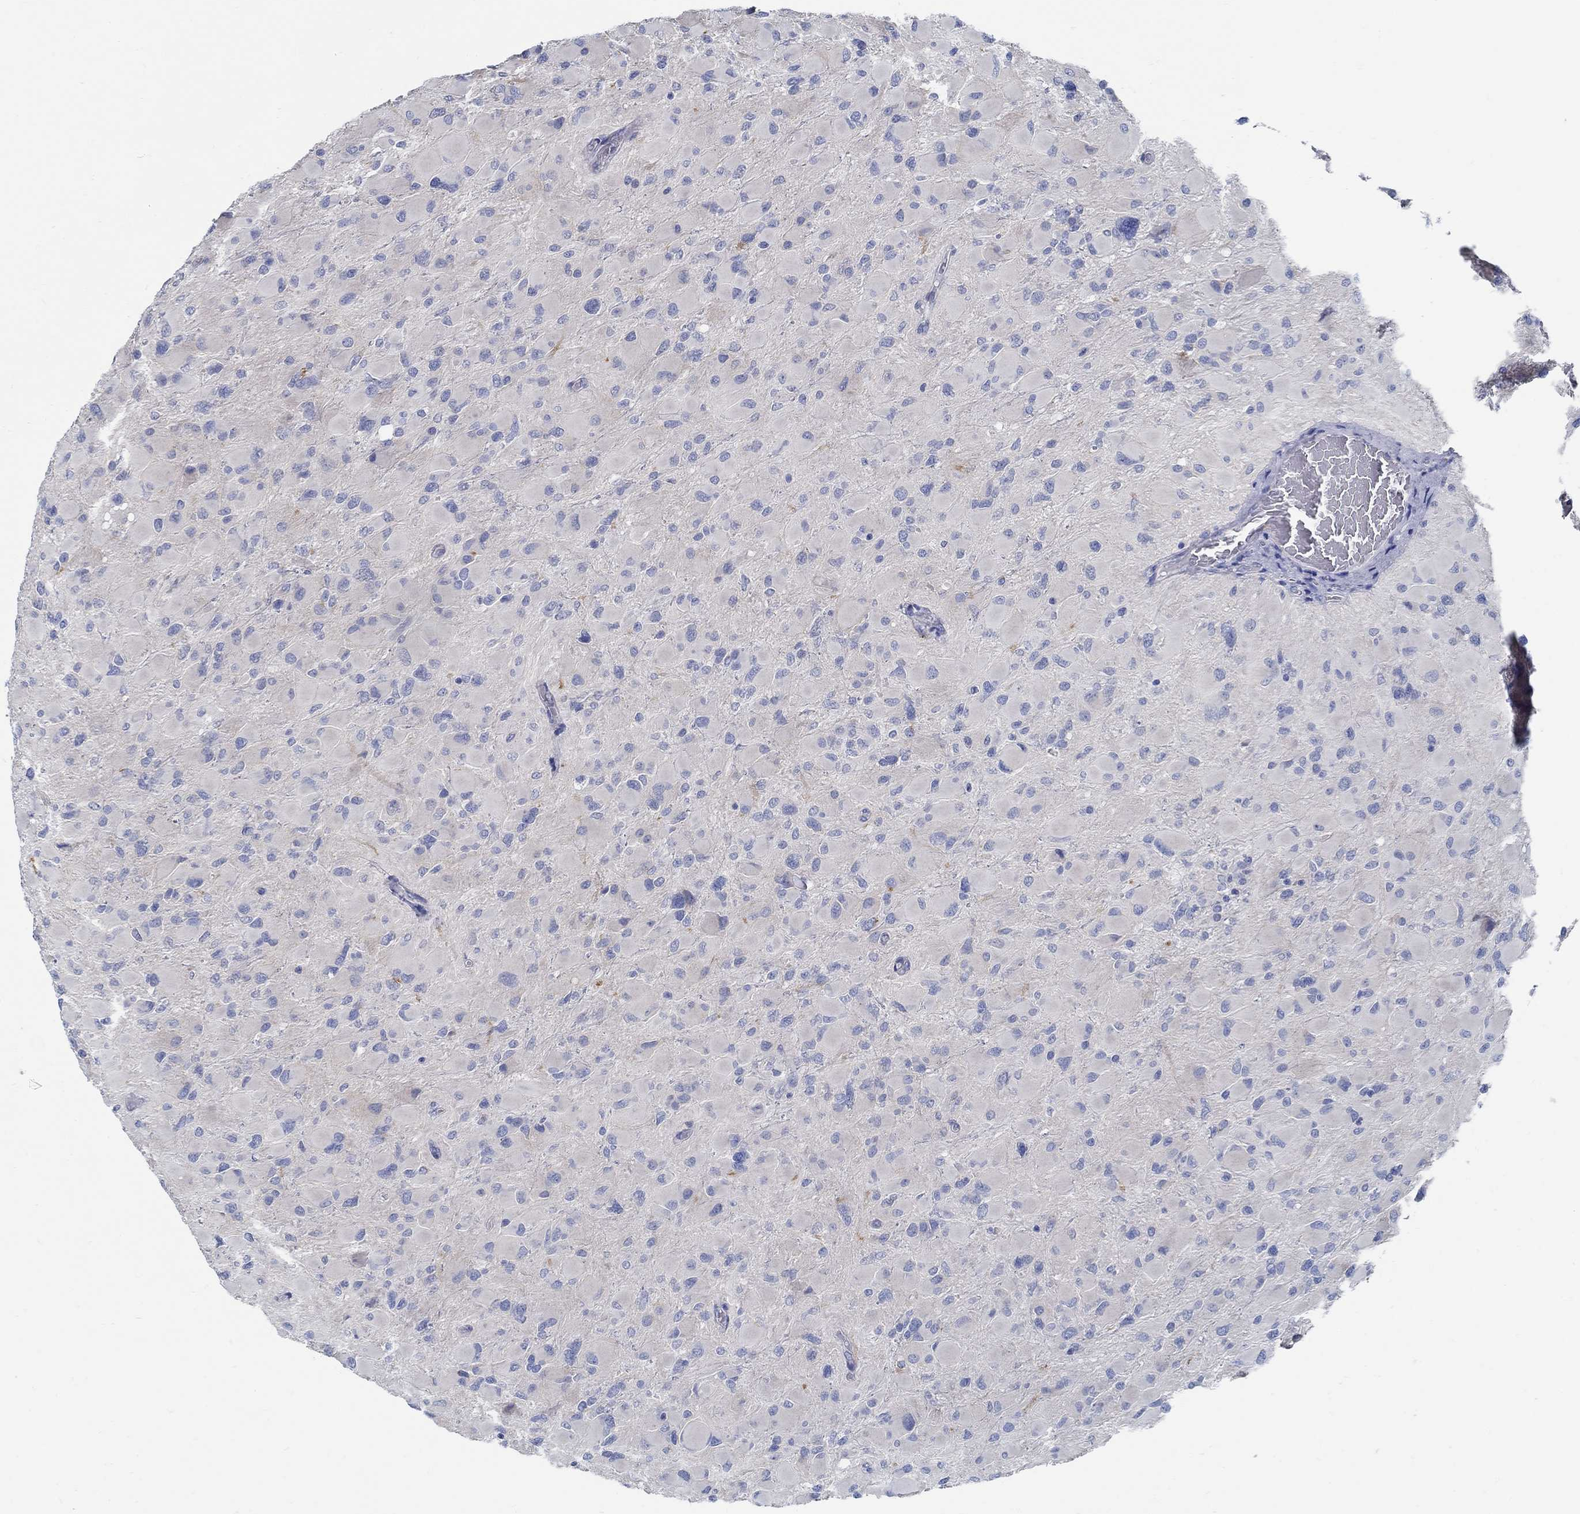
{"staining": {"intensity": "negative", "quantity": "none", "location": "none"}, "tissue": "glioma", "cell_type": "Tumor cells", "image_type": "cancer", "snomed": [{"axis": "morphology", "description": "Glioma, malignant, High grade"}, {"axis": "topography", "description": "Cerebral cortex"}], "caption": "A high-resolution image shows immunohistochemistry staining of glioma, which exhibits no significant positivity in tumor cells.", "gene": "C15orf39", "patient": {"sex": "female", "age": 36}}